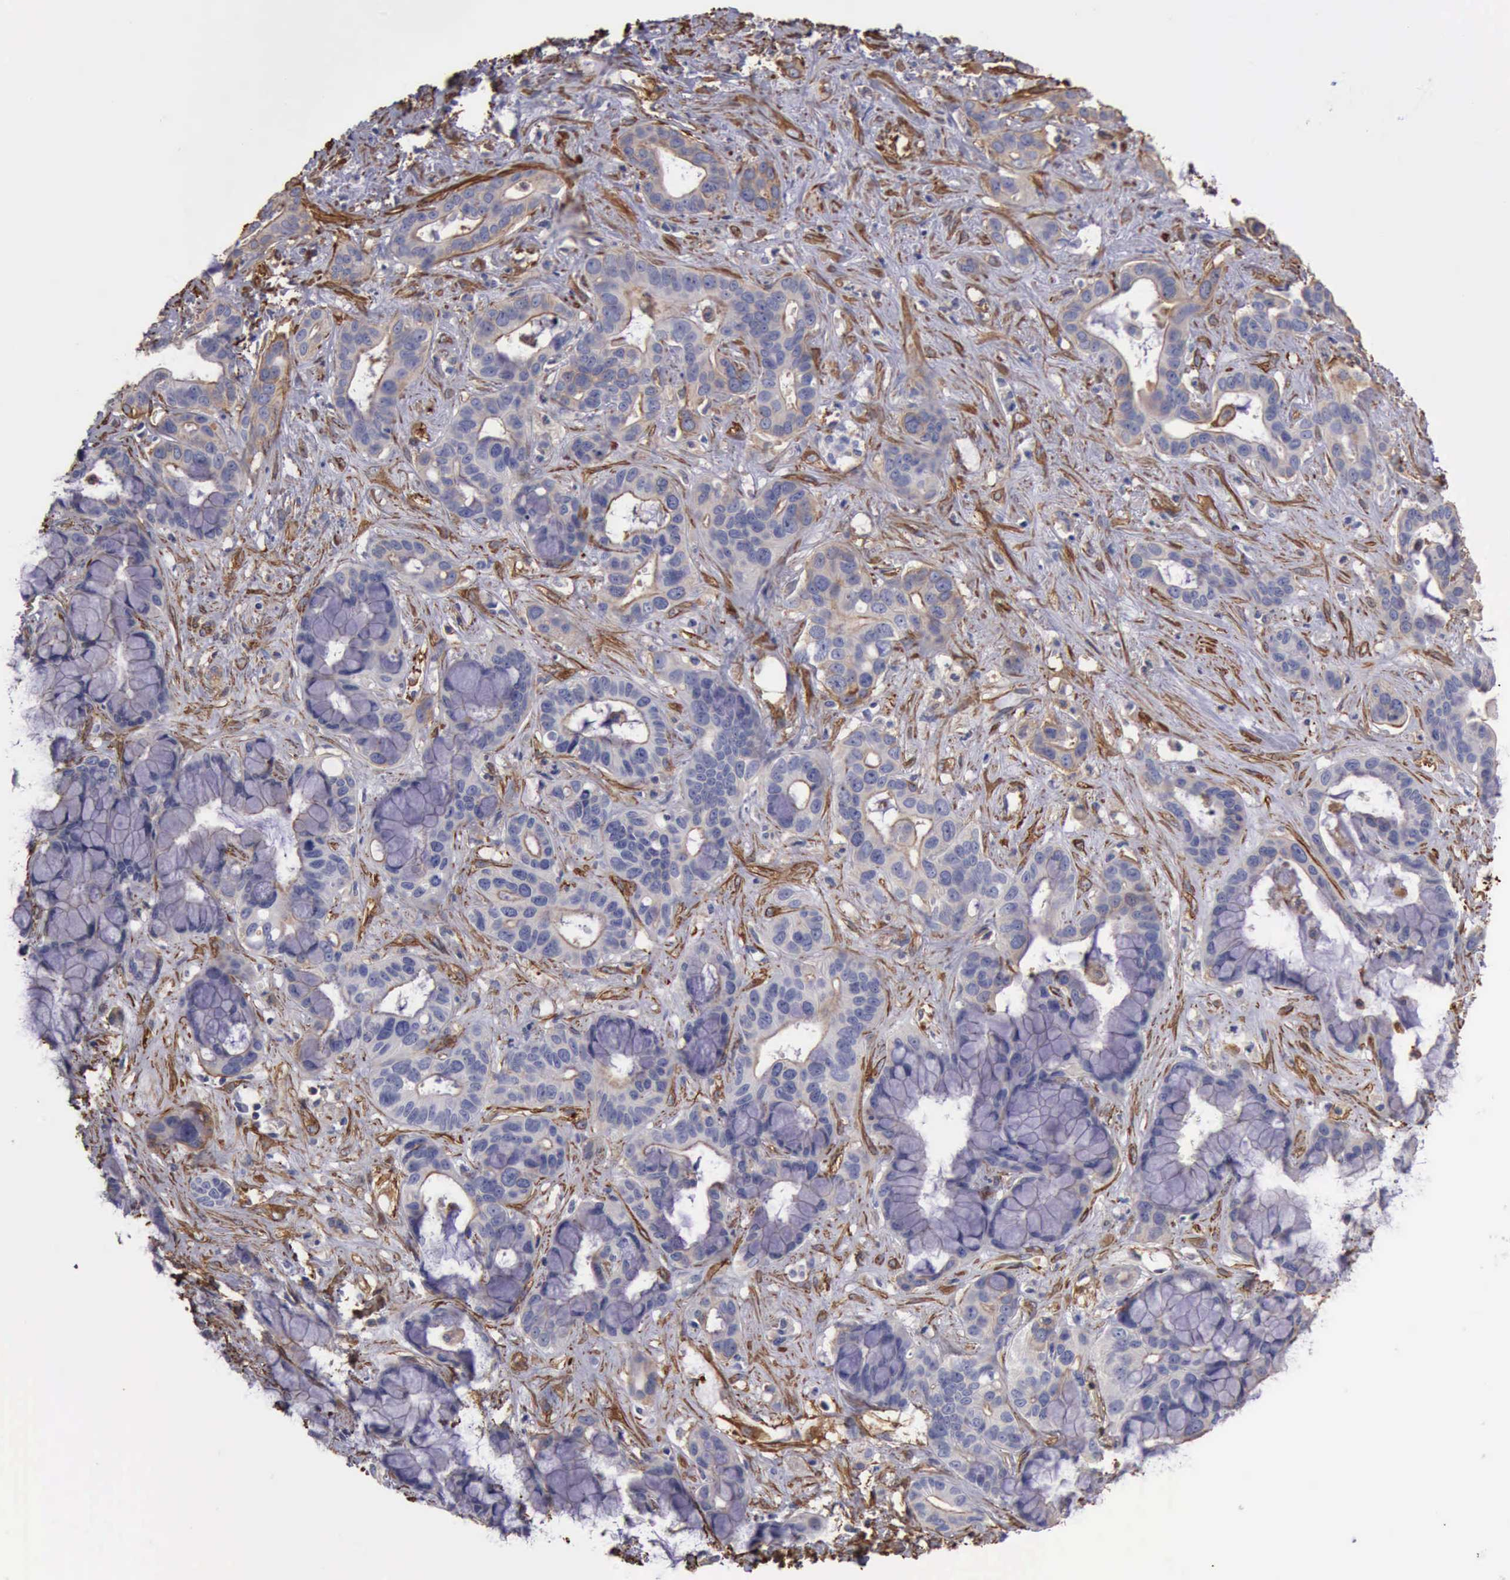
{"staining": {"intensity": "weak", "quantity": "<25%", "location": "cytoplasmic/membranous"}, "tissue": "liver cancer", "cell_type": "Tumor cells", "image_type": "cancer", "snomed": [{"axis": "morphology", "description": "Cholangiocarcinoma"}, {"axis": "topography", "description": "Liver"}], "caption": "A histopathology image of cholangiocarcinoma (liver) stained for a protein shows no brown staining in tumor cells. (DAB IHC with hematoxylin counter stain).", "gene": "FLNA", "patient": {"sex": "female", "age": 65}}